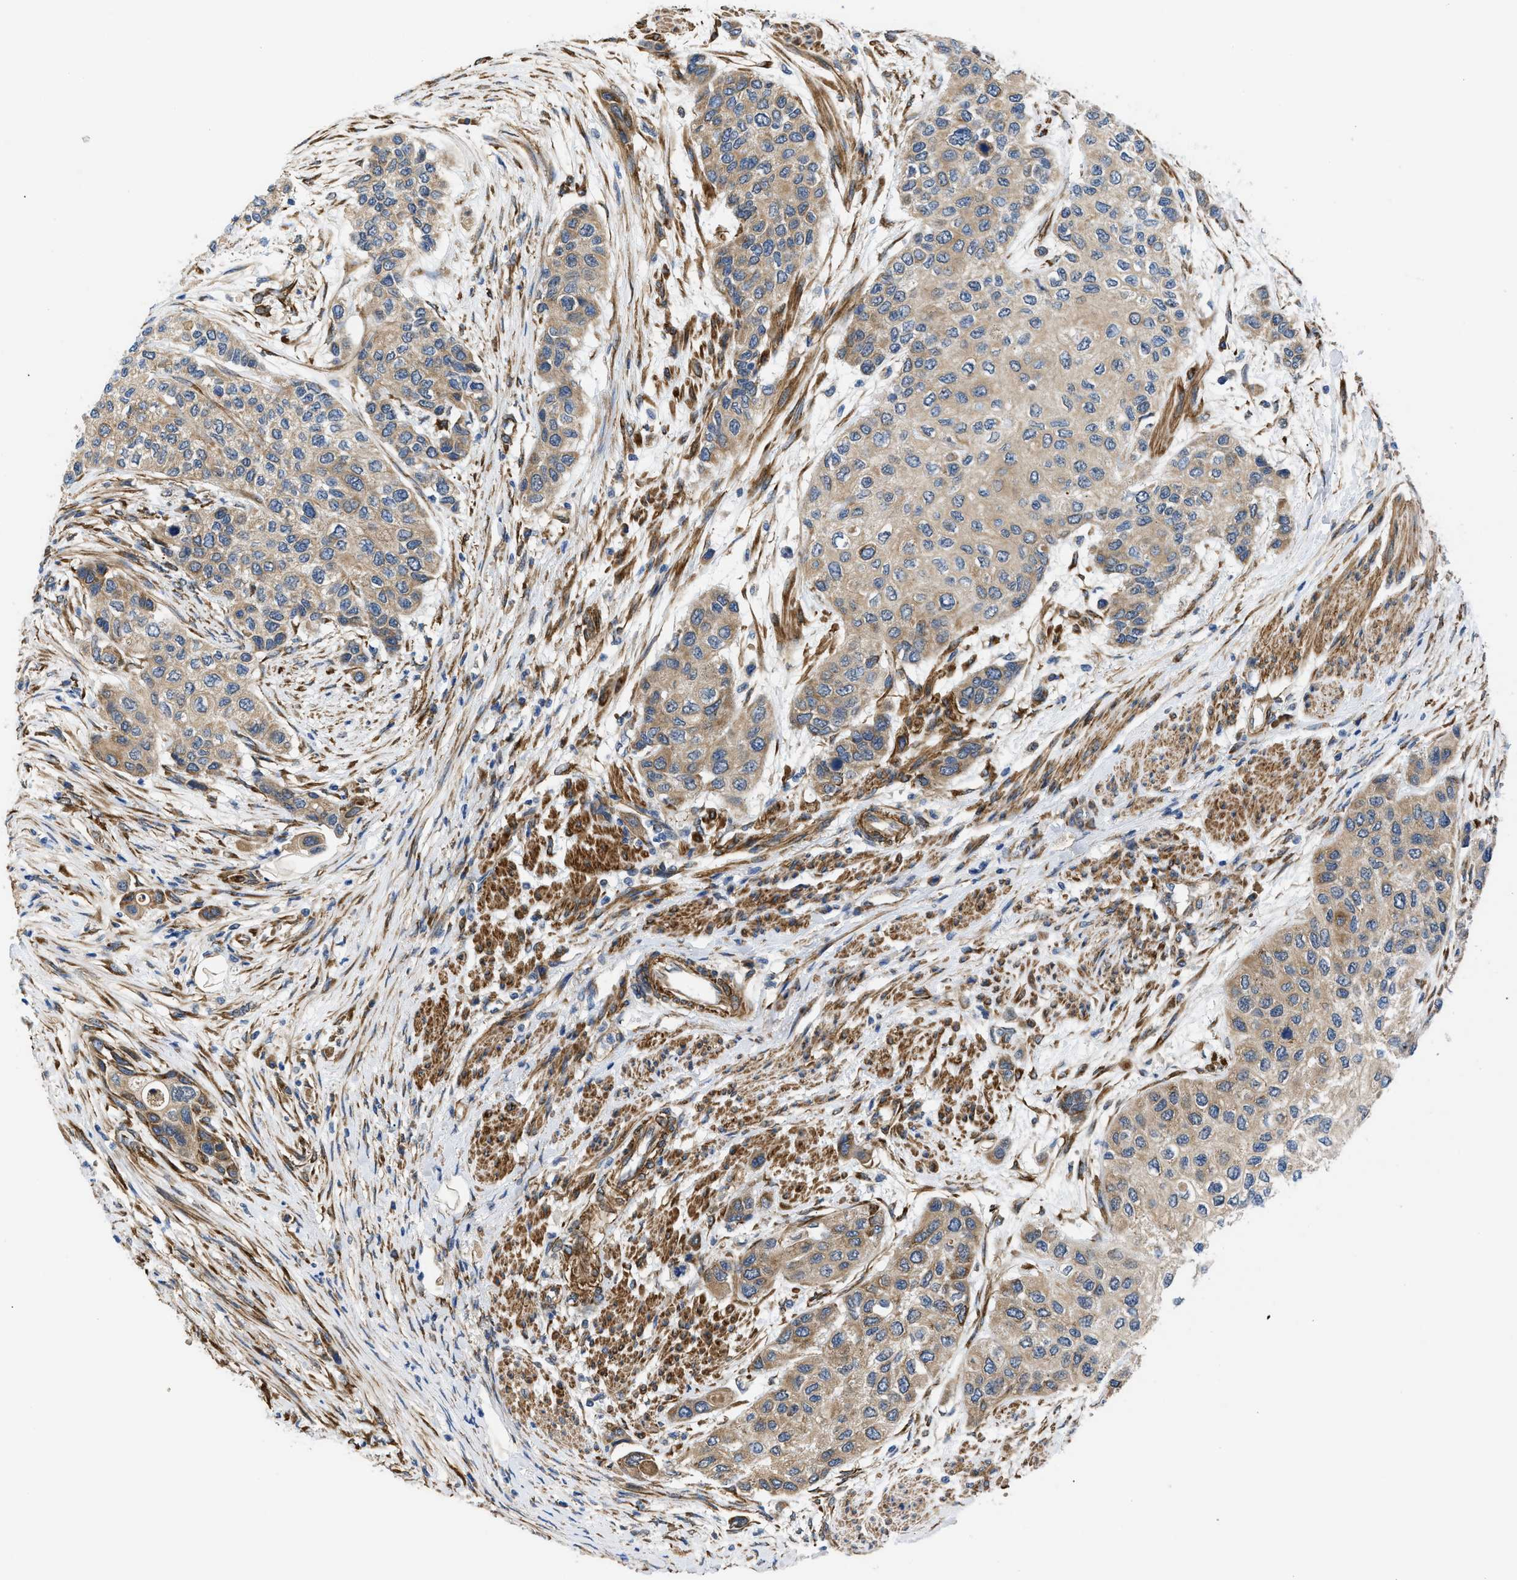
{"staining": {"intensity": "weak", "quantity": "25%-75%", "location": "cytoplasmic/membranous"}, "tissue": "urothelial cancer", "cell_type": "Tumor cells", "image_type": "cancer", "snomed": [{"axis": "morphology", "description": "Urothelial carcinoma, High grade"}, {"axis": "topography", "description": "Urinary bladder"}], "caption": "This photomicrograph exhibits immunohistochemistry (IHC) staining of human urothelial cancer, with low weak cytoplasmic/membranous expression in approximately 25%-75% of tumor cells.", "gene": "MYO10", "patient": {"sex": "female", "age": 56}}